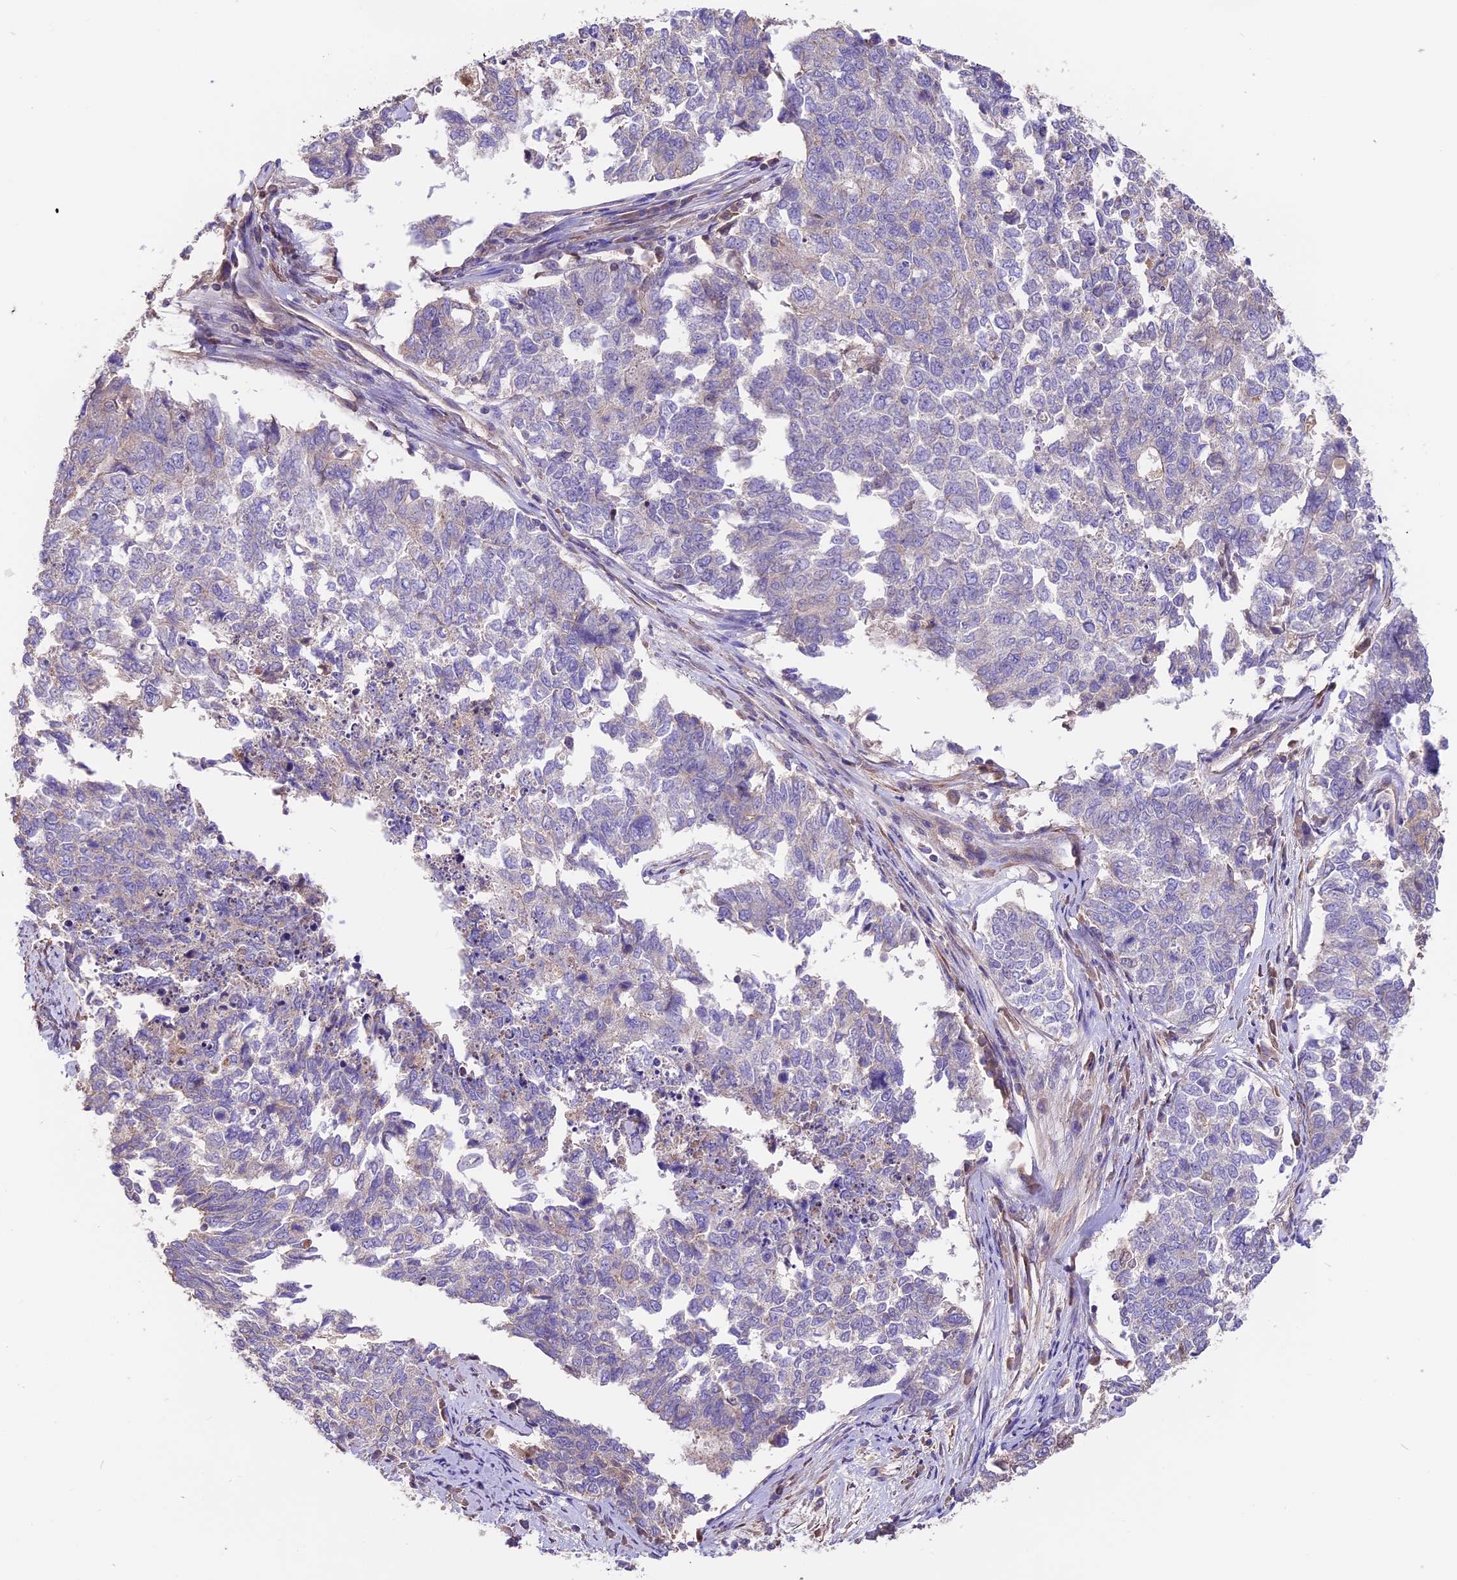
{"staining": {"intensity": "negative", "quantity": "none", "location": "none"}, "tissue": "cervical cancer", "cell_type": "Tumor cells", "image_type": "cancer", "snomed": [{"axis": "morphology", "description": "Squamous cell carcinoma, NOS"}, {"axis": "topography", "description": "Cervix"}], "caption": "IHC of human squamous cell carcinoma (cervical) demonstrates no positivity in tumor cells. Nuclei are stained in blue.", "gene": "ANO3", "patient": {"sex": "female", "age": 63}}